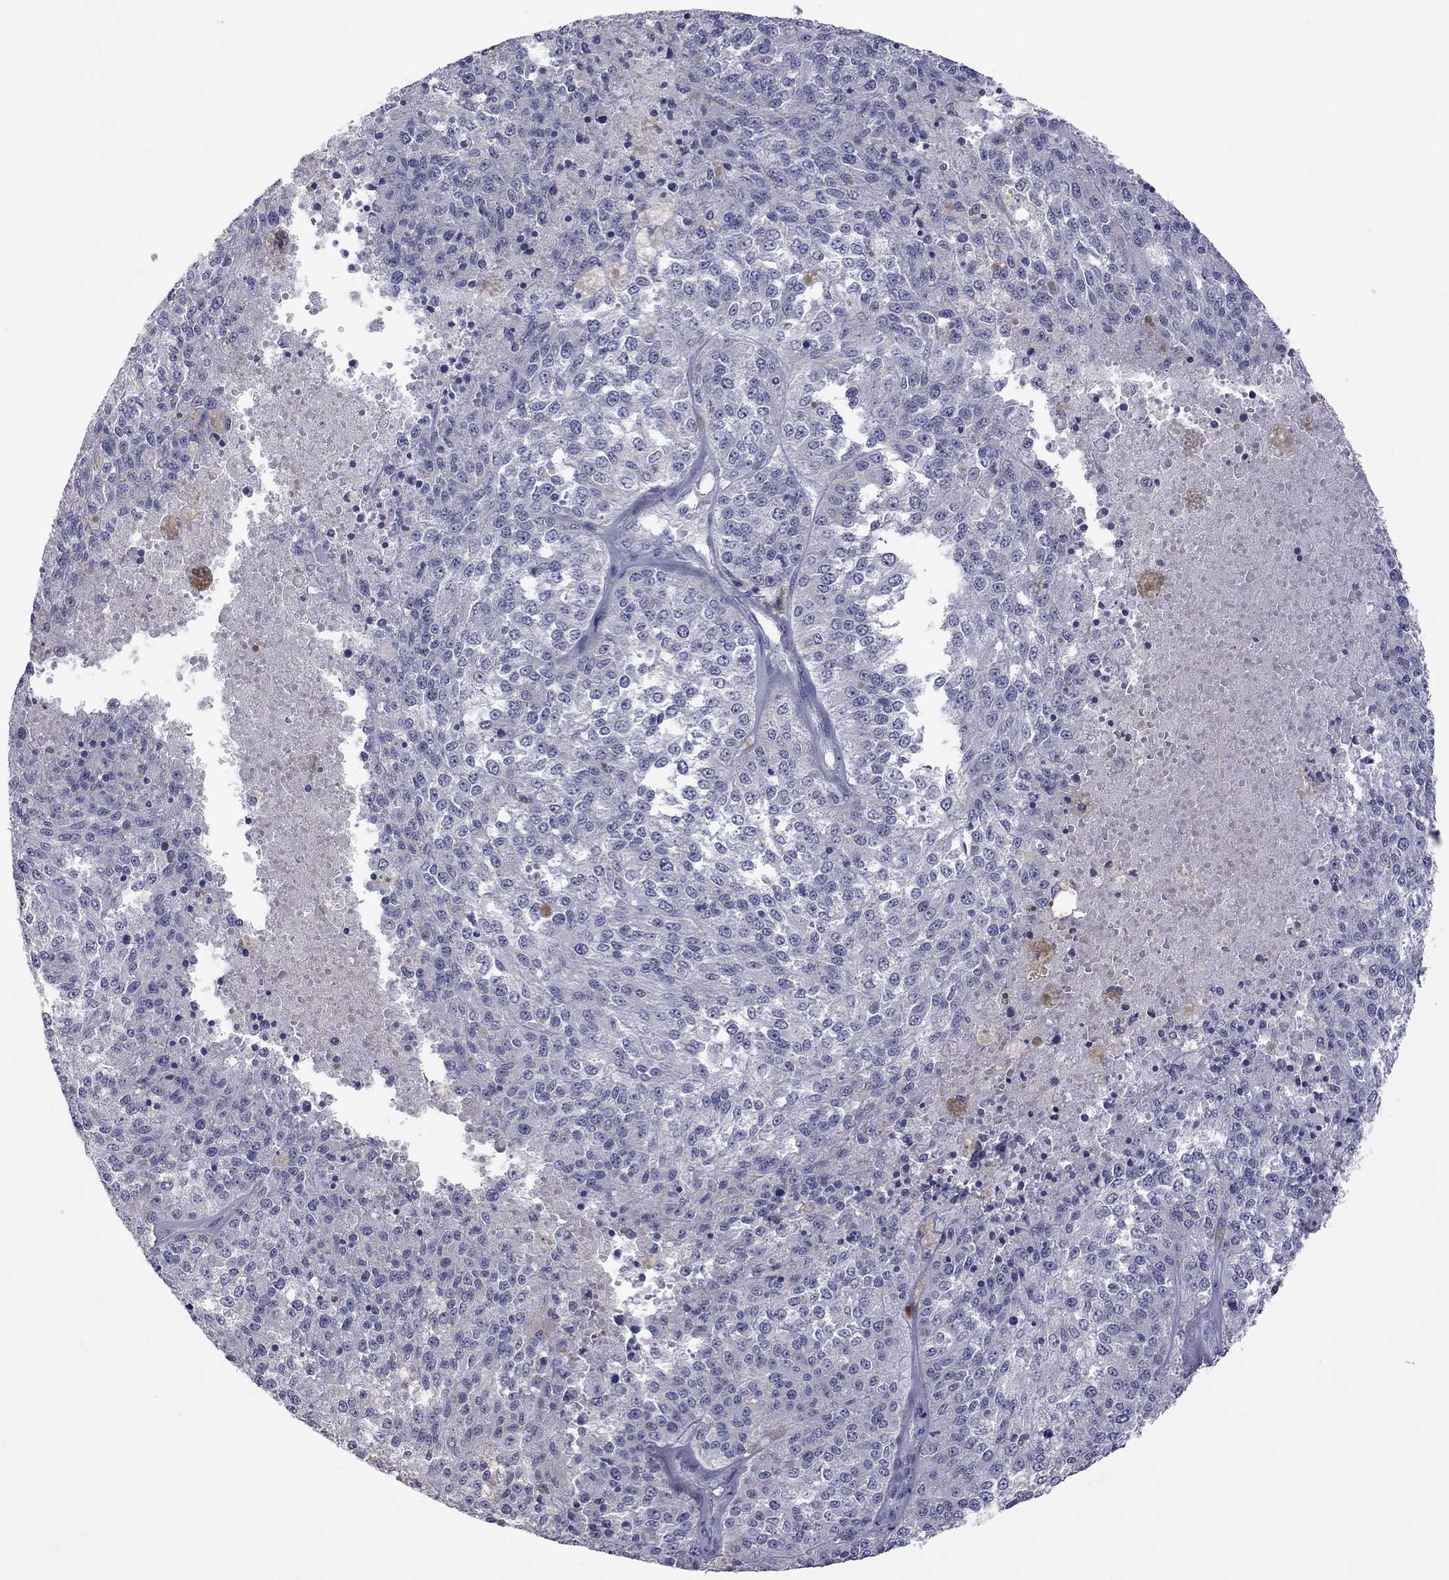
{"staining": {"intensity": "negative", "quantity": "none", "location": "none"}, "tissue": "melanoma", "cell_type": "Tumor cells", "image_type": "cancer", "snomed": [{"axis": "morphology", "description": "Malignant melanoma, Metastatic site"}, {"axis": "topography", "description": "Lymph node"}], "caption": "Immunohistochemistry (IHC) histopathology image of melanoma stained for a protein (brown), which exhibits no positivity in tumor cells.", "gene": "HYLS1", "patient": {"sex": "female", "age": 64}}